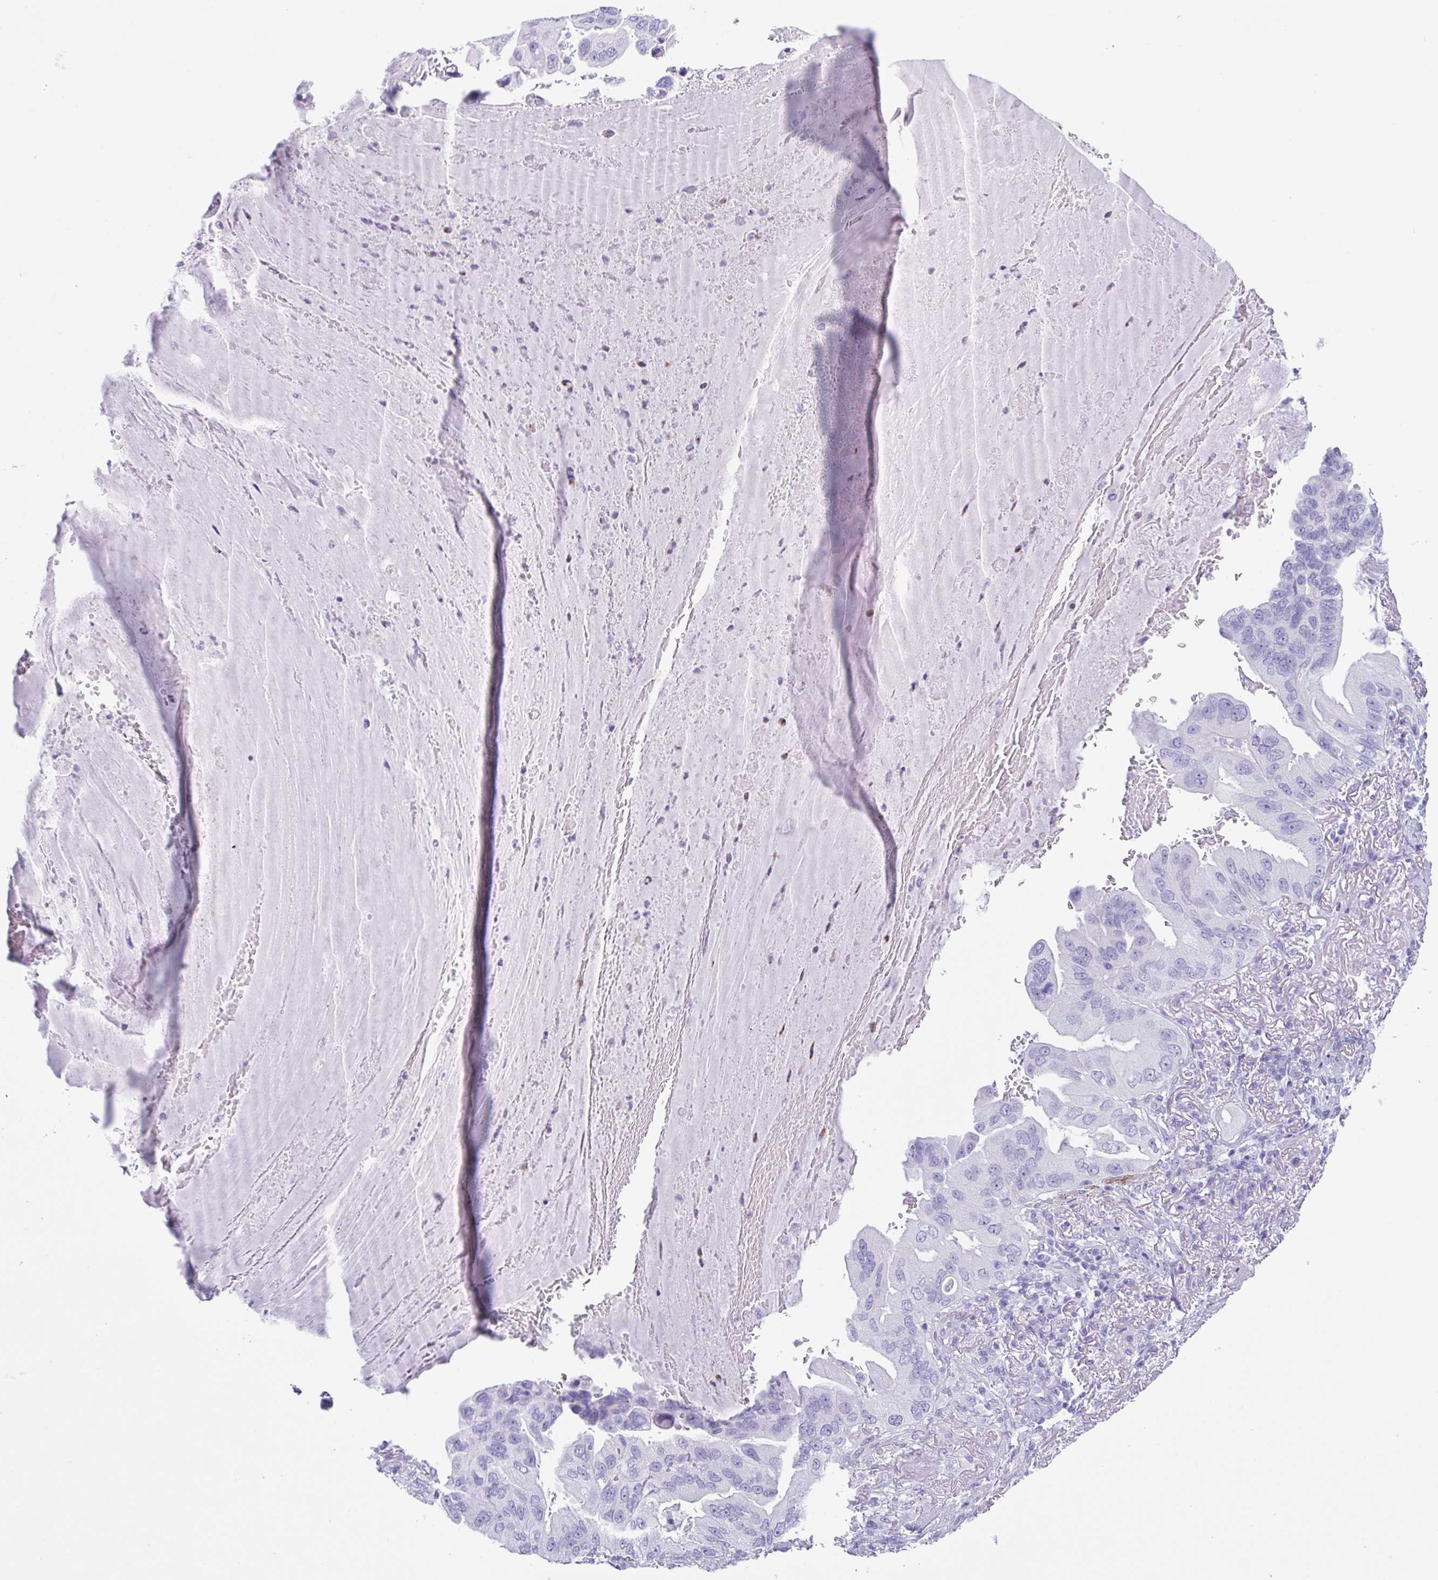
{"staining": {"intensity": "negative", "quantity": "none", "location": "none"}, "tissue": "lung cancer", "cell_type": "Tumor cells", "image_type": "cancer", "snomed": [{"axis": "morphology", "description": "Adenocarcinoma, NOS"}, {"axis": "topography", "description": "Lung"}], "caption": "Immunohistochemistry micrograph of human adenocarcinoma (lung) stained for a protein (brown), which shows no staining in tumor cells. The staining is performed using DAB brown chromogen with nuclei counter-stained in using hematoxylin.", "gene": "TAS2R41", "patient": {"sex": "female", "age": 69}}